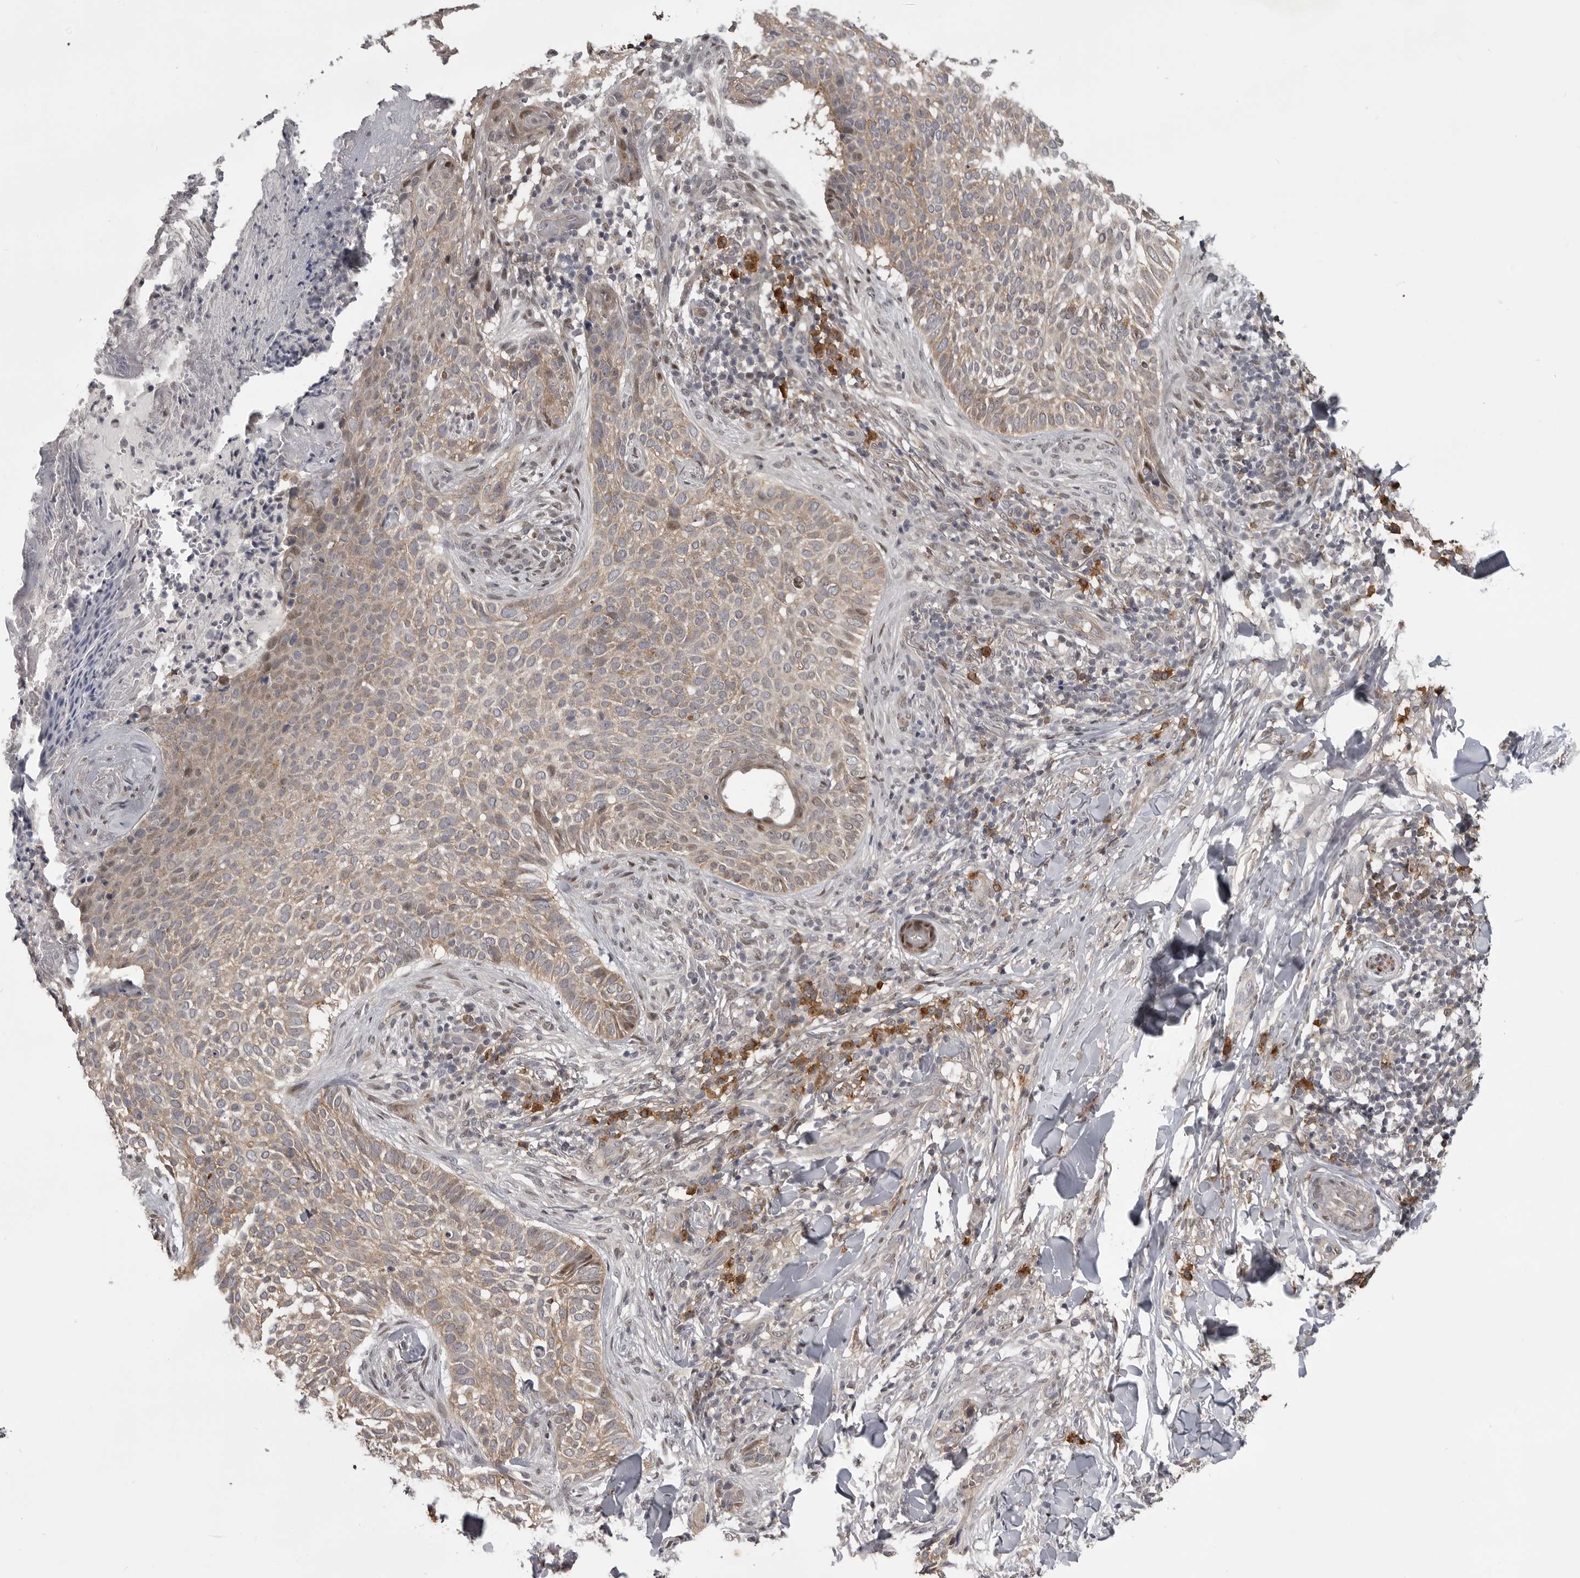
{"staining": {"intensity": "weak", "quantity": ">75%", "location": "cytoplasmic/membranous"}, "tissue": "skin cancer", "cell_type": "Tumor cells", "image_type": "cancer", "snomed": [{"axis": "morphology", "description": "Normal tissue, NOS"}, {"axis": "morphology", "description": "Basal cell carcinoma"}, {"axis": "topography", "description": "Skin"}], "caption": "Immunohistochemical staining of basal cell carcinoma (skin) demonstrates weak cytoplasmic/membranous protein positivity in approximately >75% of tumor cells. The staining was performed using DAB to visualize the protein expression in brown, while the nuclei were stained in blue with hematoxylin (Magnification: 20x).", "gene": "SNX16", "patient": {"sex": "male", "age": 67}}